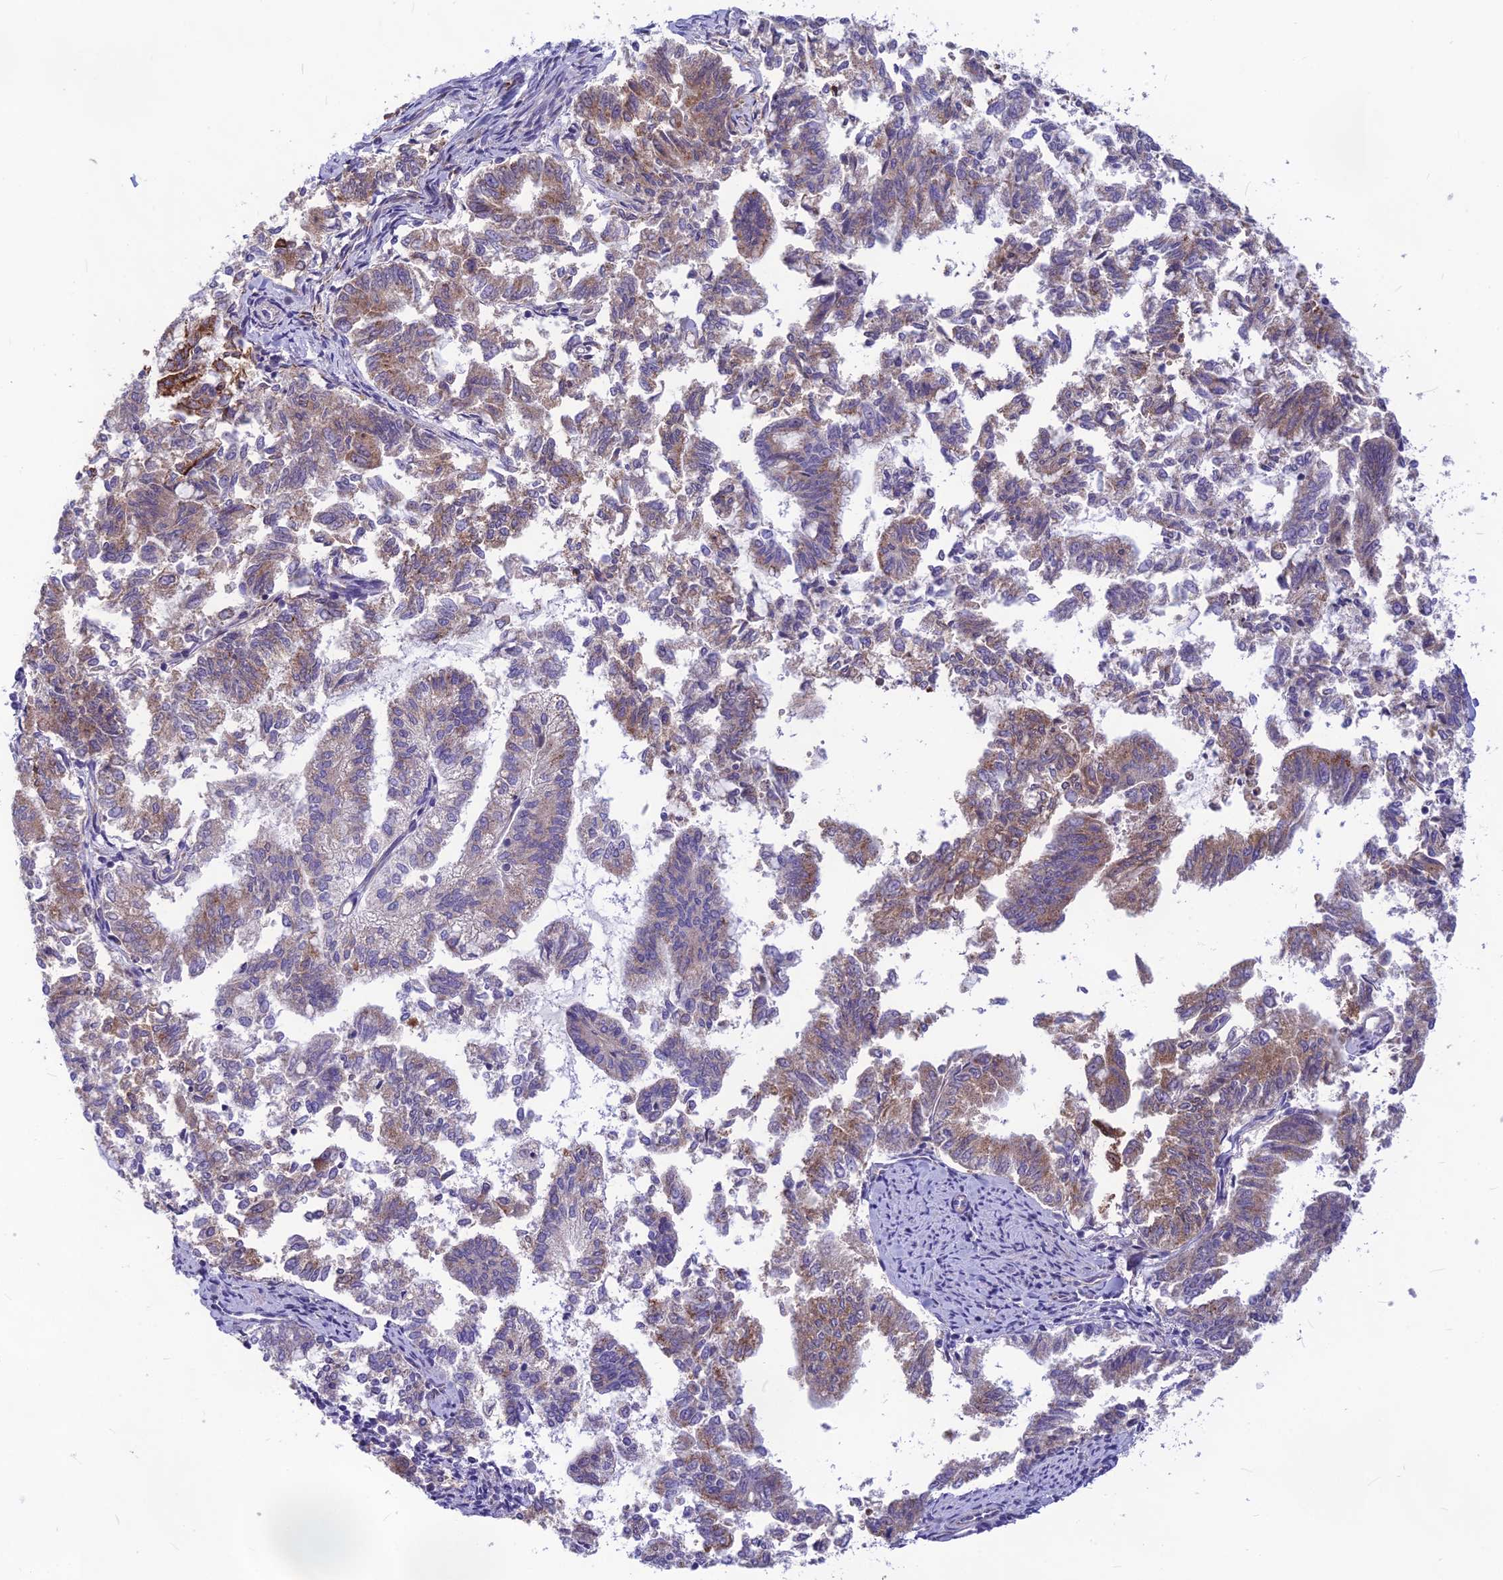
{"staining": {"intensity": "moderate", "quantity": "25%-75%", "location": "cytoplasmic/membranous"}, "tissue": "endometrial cancer", "cell_type": "Tumor cells", "image_type": "cancer", "snomed": [{"axis": "morphology", "description": "Adenocarcinoma, NOS"}, {"axis": "topography", "description": "Endometrium"}], "caption": "Protein analysis of endometrial cancer tissue demonstrates moderate cytoplasmic/membranous staining in approximately 25%-75% of tumor cells.", "gene": "PTCD2", "patient": {"sex": "female", "age": 79}}